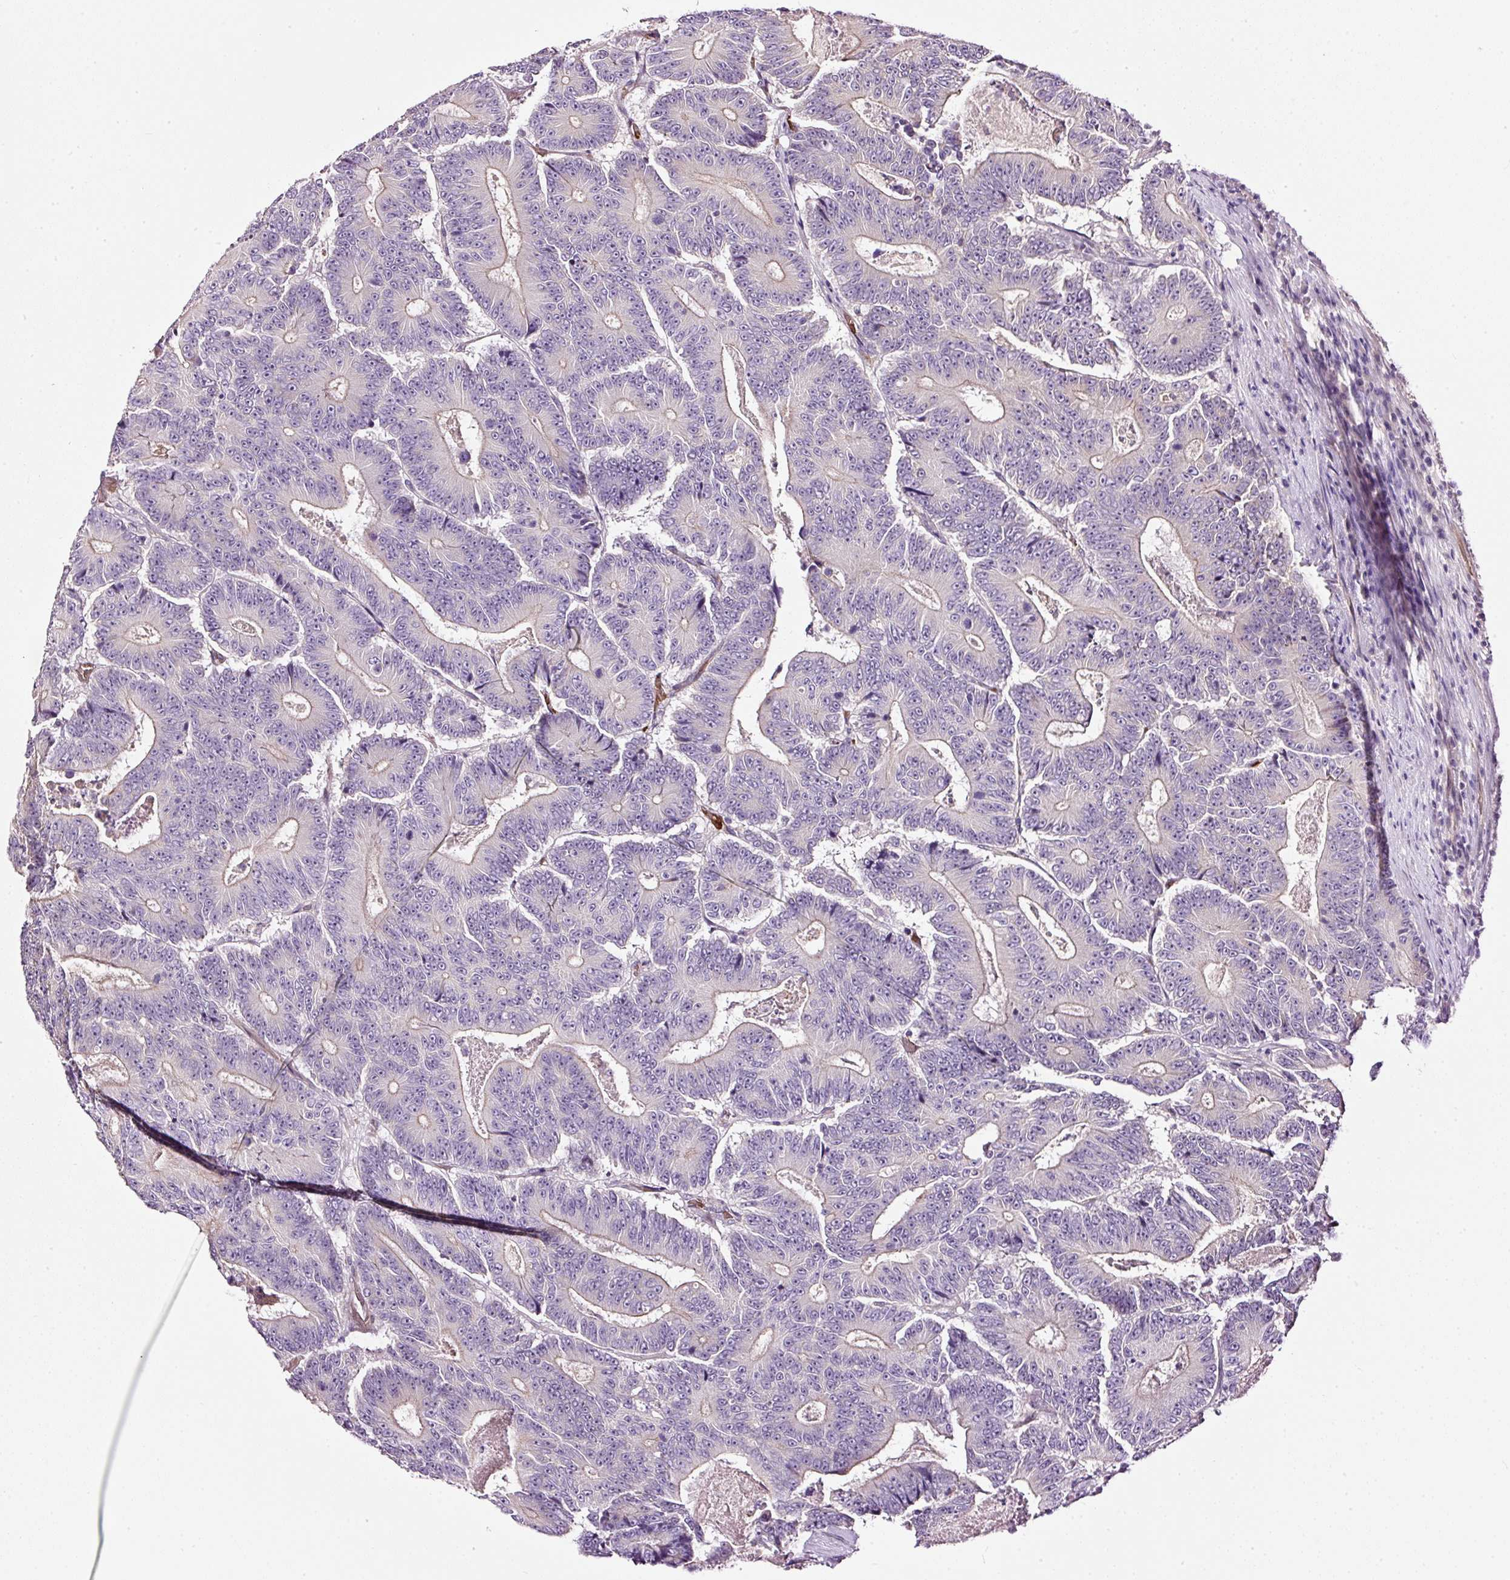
{"staining": {"intensity": "negative", "quantity": "none", "location": "none"}, "tissue": "colorectal cancer", "cell_type": "Tumor cells", "image_type": "cancer", "snomed": [{"axis": "morphology", "description": "Adenocarcinoma, NOS"}, {"axis": "topography", "description": "Colon"}], "caption": "This is an immunohistochemistry histopathology image of colorectal cancer (adenocarcinoma). There is no staining in tumor cells.", "gene": "USHBP1", "patient": {"sex": "male", "age": 83}}